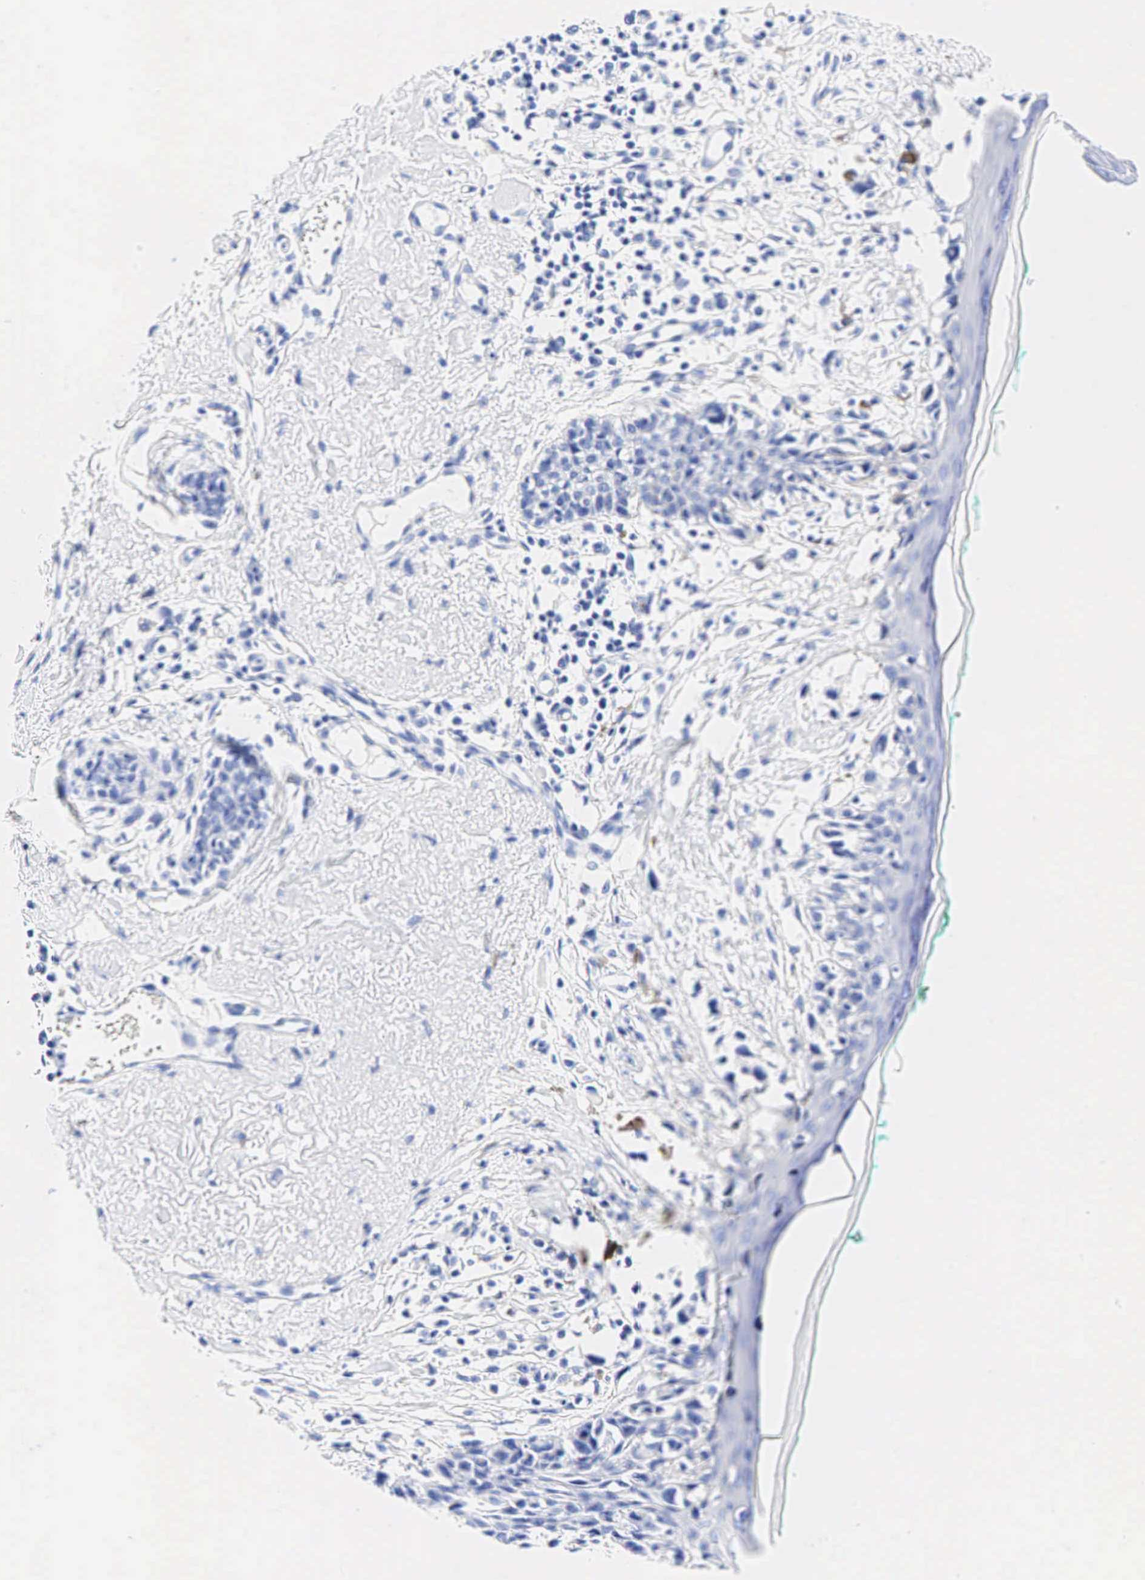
{"staining": {"intensity": "negative", "quantity": "none", "location": "none"}, "tissue": "melanoma", "cell_type": "Tumor cells", "image_type": "cancer", "snomed": [{"axis": "morphology", "description": "Malignant melanoma, NOS"}, {"axis": "topography", "description": "Skin"}], "caption": "A micrograph of human melanoma is negative for staining in tumor cells.", "gene": "ESR1", "patient": {"sex": "male", "age": 80}}